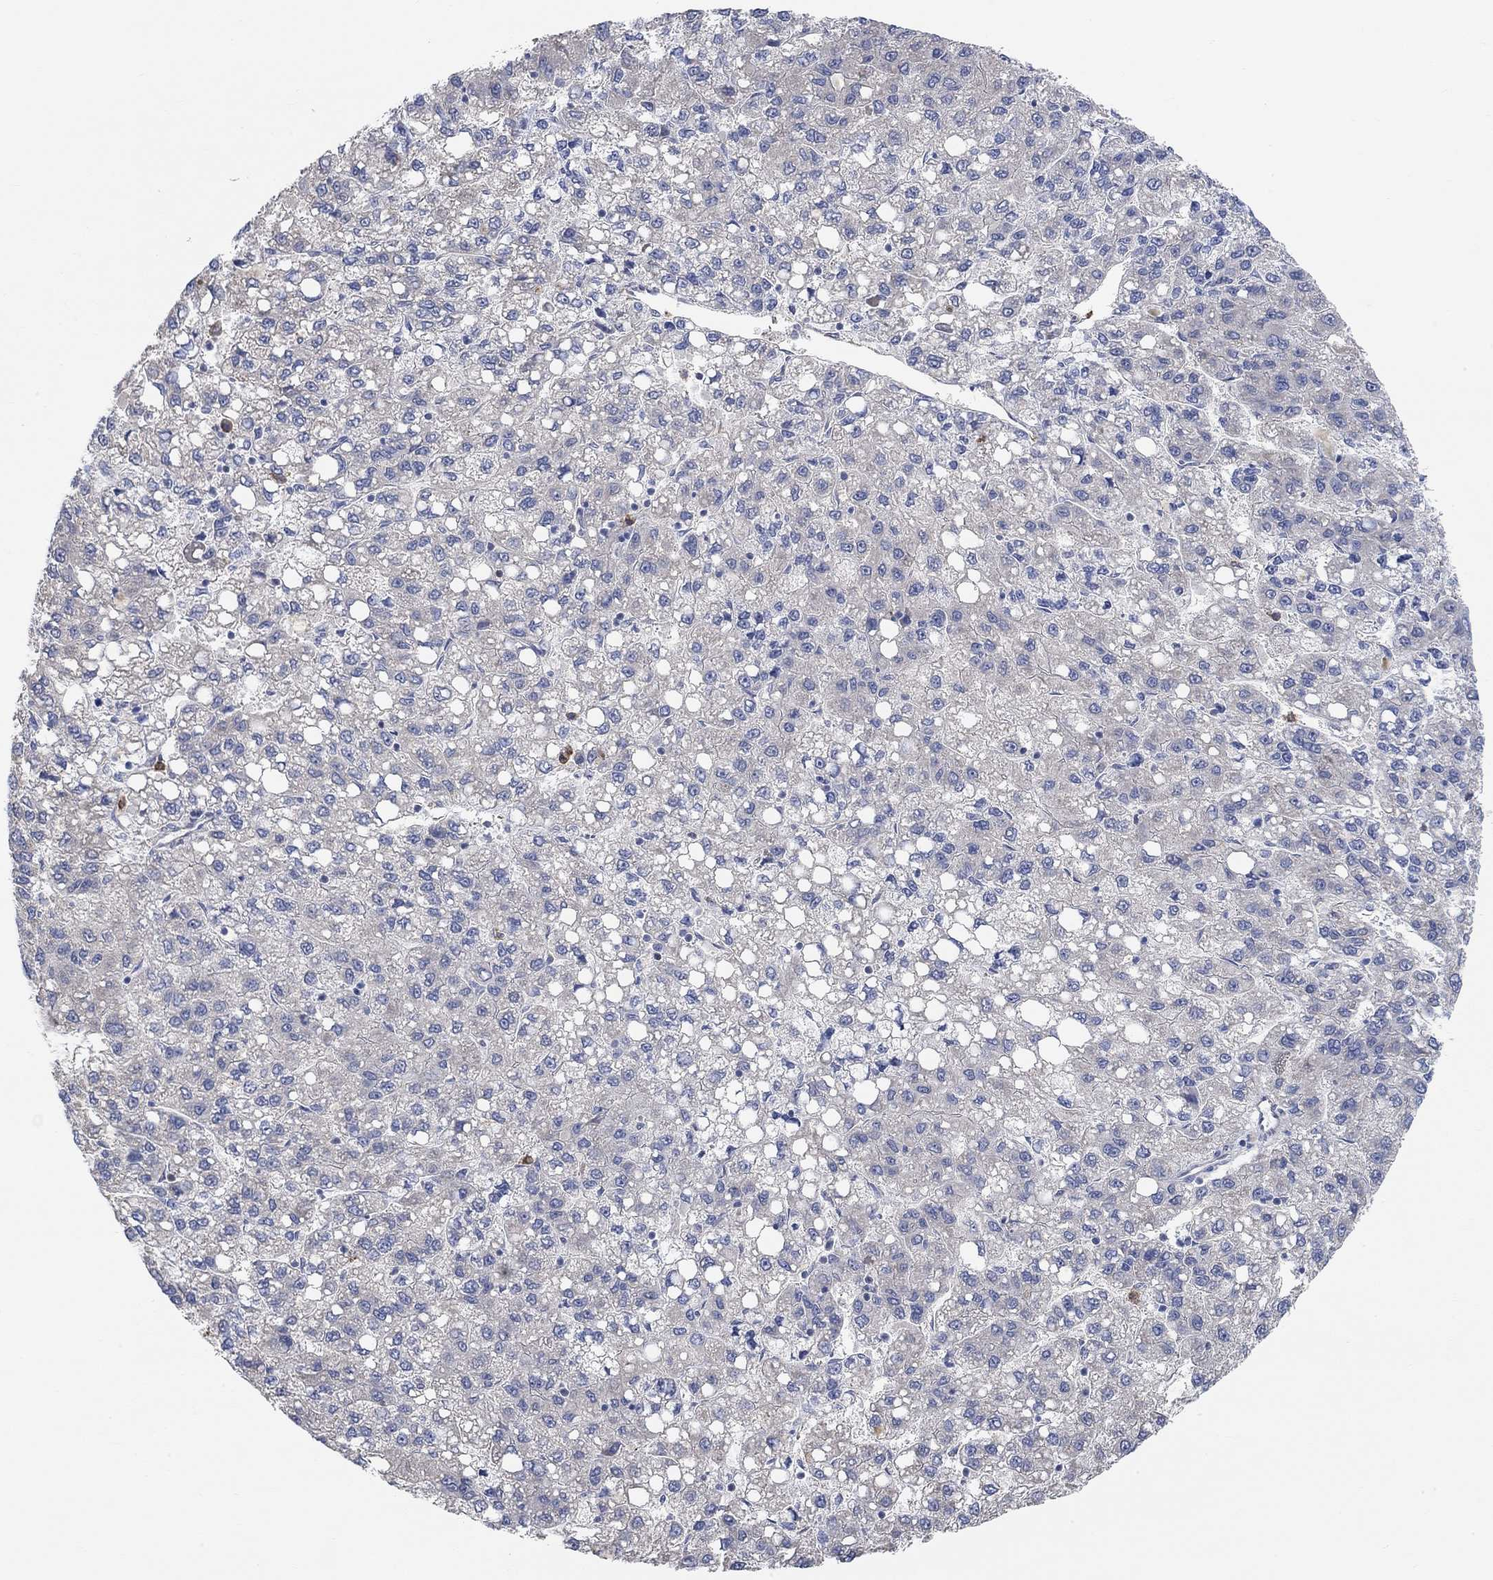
{"staining": {"intensity": "negative", "quantity": "none", "location": "none"}, "tissue": "liver cancer", "cell_type": "Tumor cells", "image_type": "cancer", "snomed": [{"axis": "morphology", "description": "Carcinoma, Hepatocellular, NOS"}, {"axis": "topography", "description": "Liver"}], "caption": "Tumor cells show no significant staining in liver hepatocellular carcinoma.", "gene": "SYT16", "patient": {"sex": "female", "age": 82}}